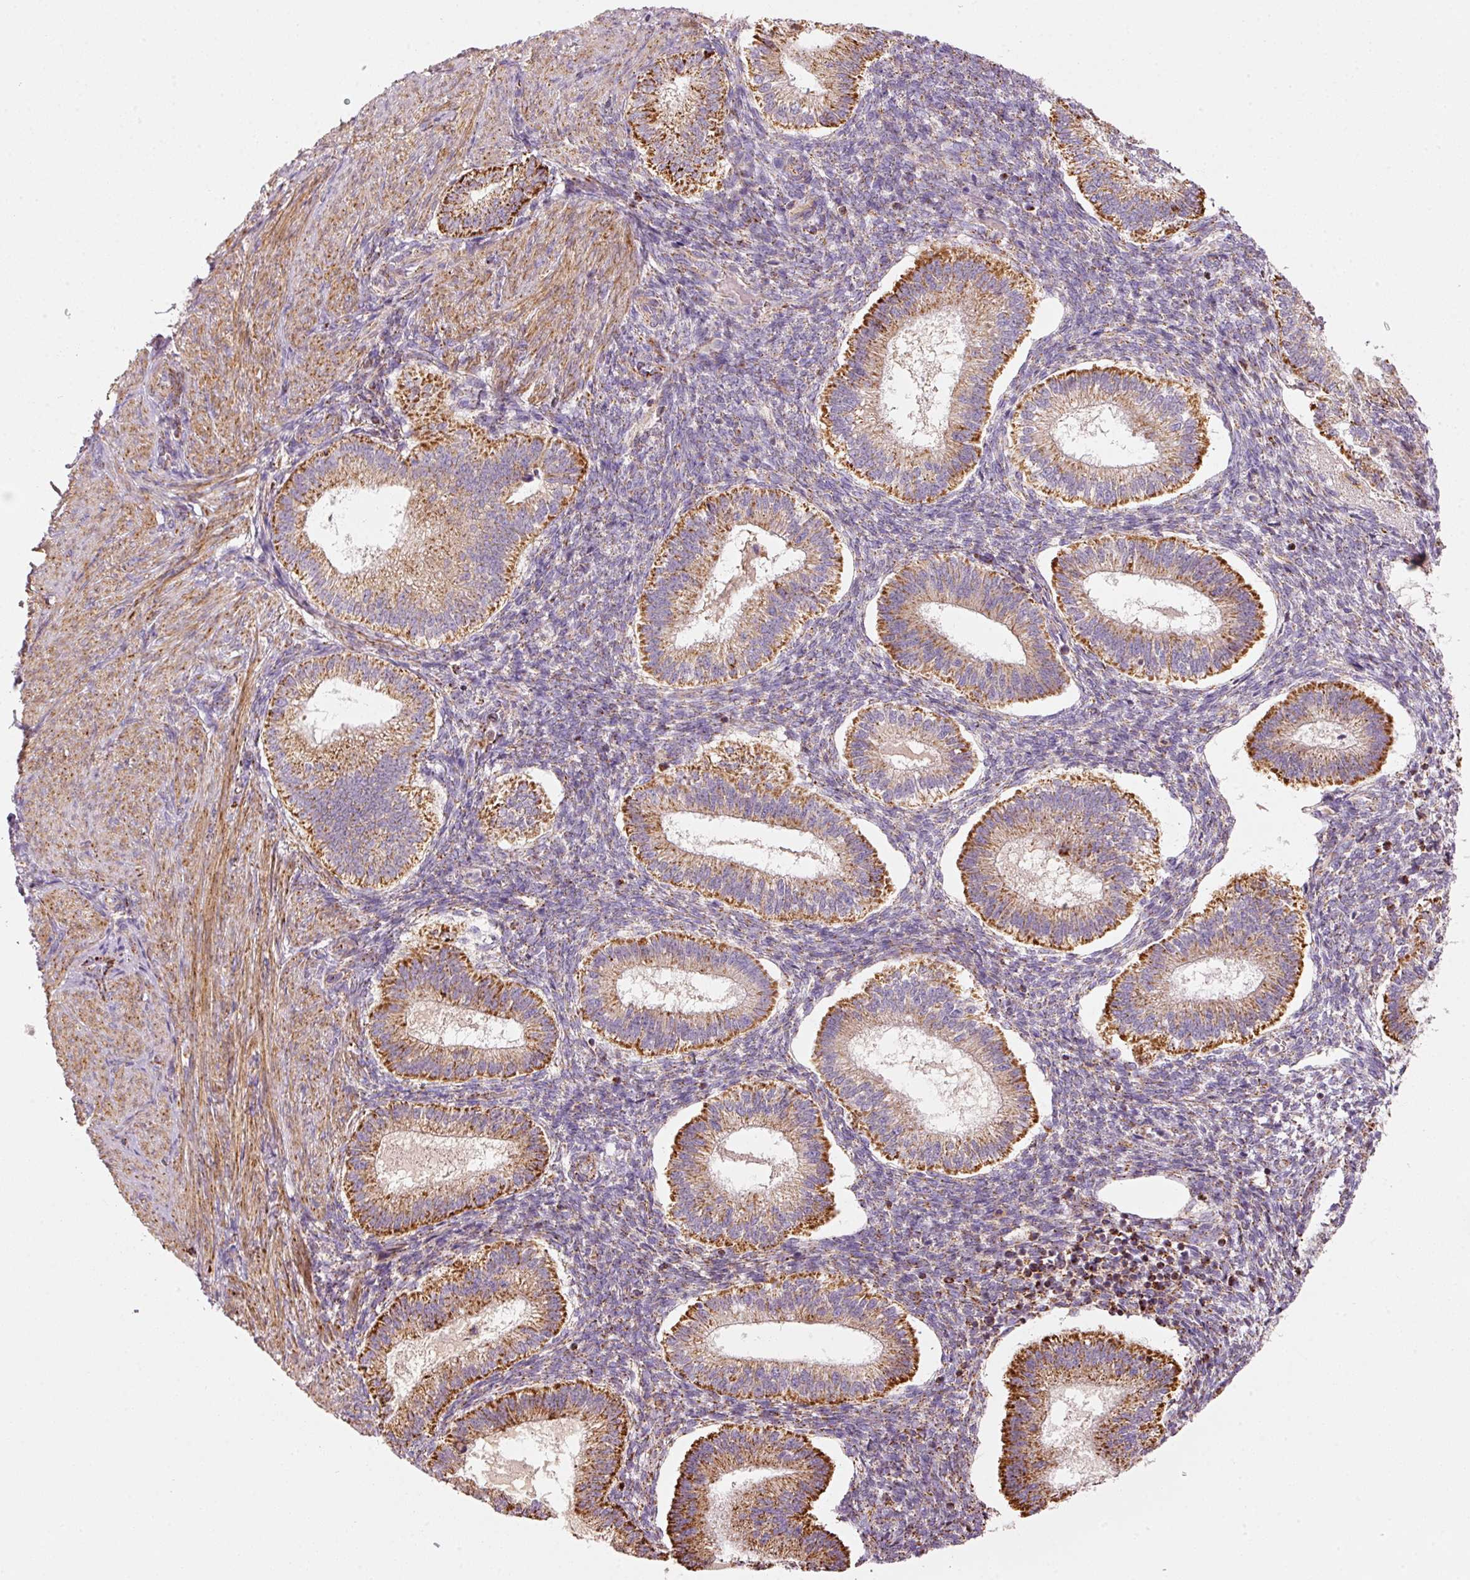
{"staining": {"intensity": "moderate", "quantity": "25%-75%", "location": "cytoplasmic/membranous"}, "tissue": "endometrium", "cell_type": "Cells in endometrial stroma", "image_type": "normal", "snomed": [{"axis": "morphology", "description": "Normal tissue, NOS"}, {"axis": "topography", "description": "Endometrium"}], "caption": "This photomicrograph exhibits immunohistochemistry (IHC) staining of unremarkable human endometrium, with medium moderate cytoplasmic/membranous positivity in about 25%-75% of cells in endometrial stroma.", "gene": "C17orf98", "patient": {"sex": "female", "age": 25}}